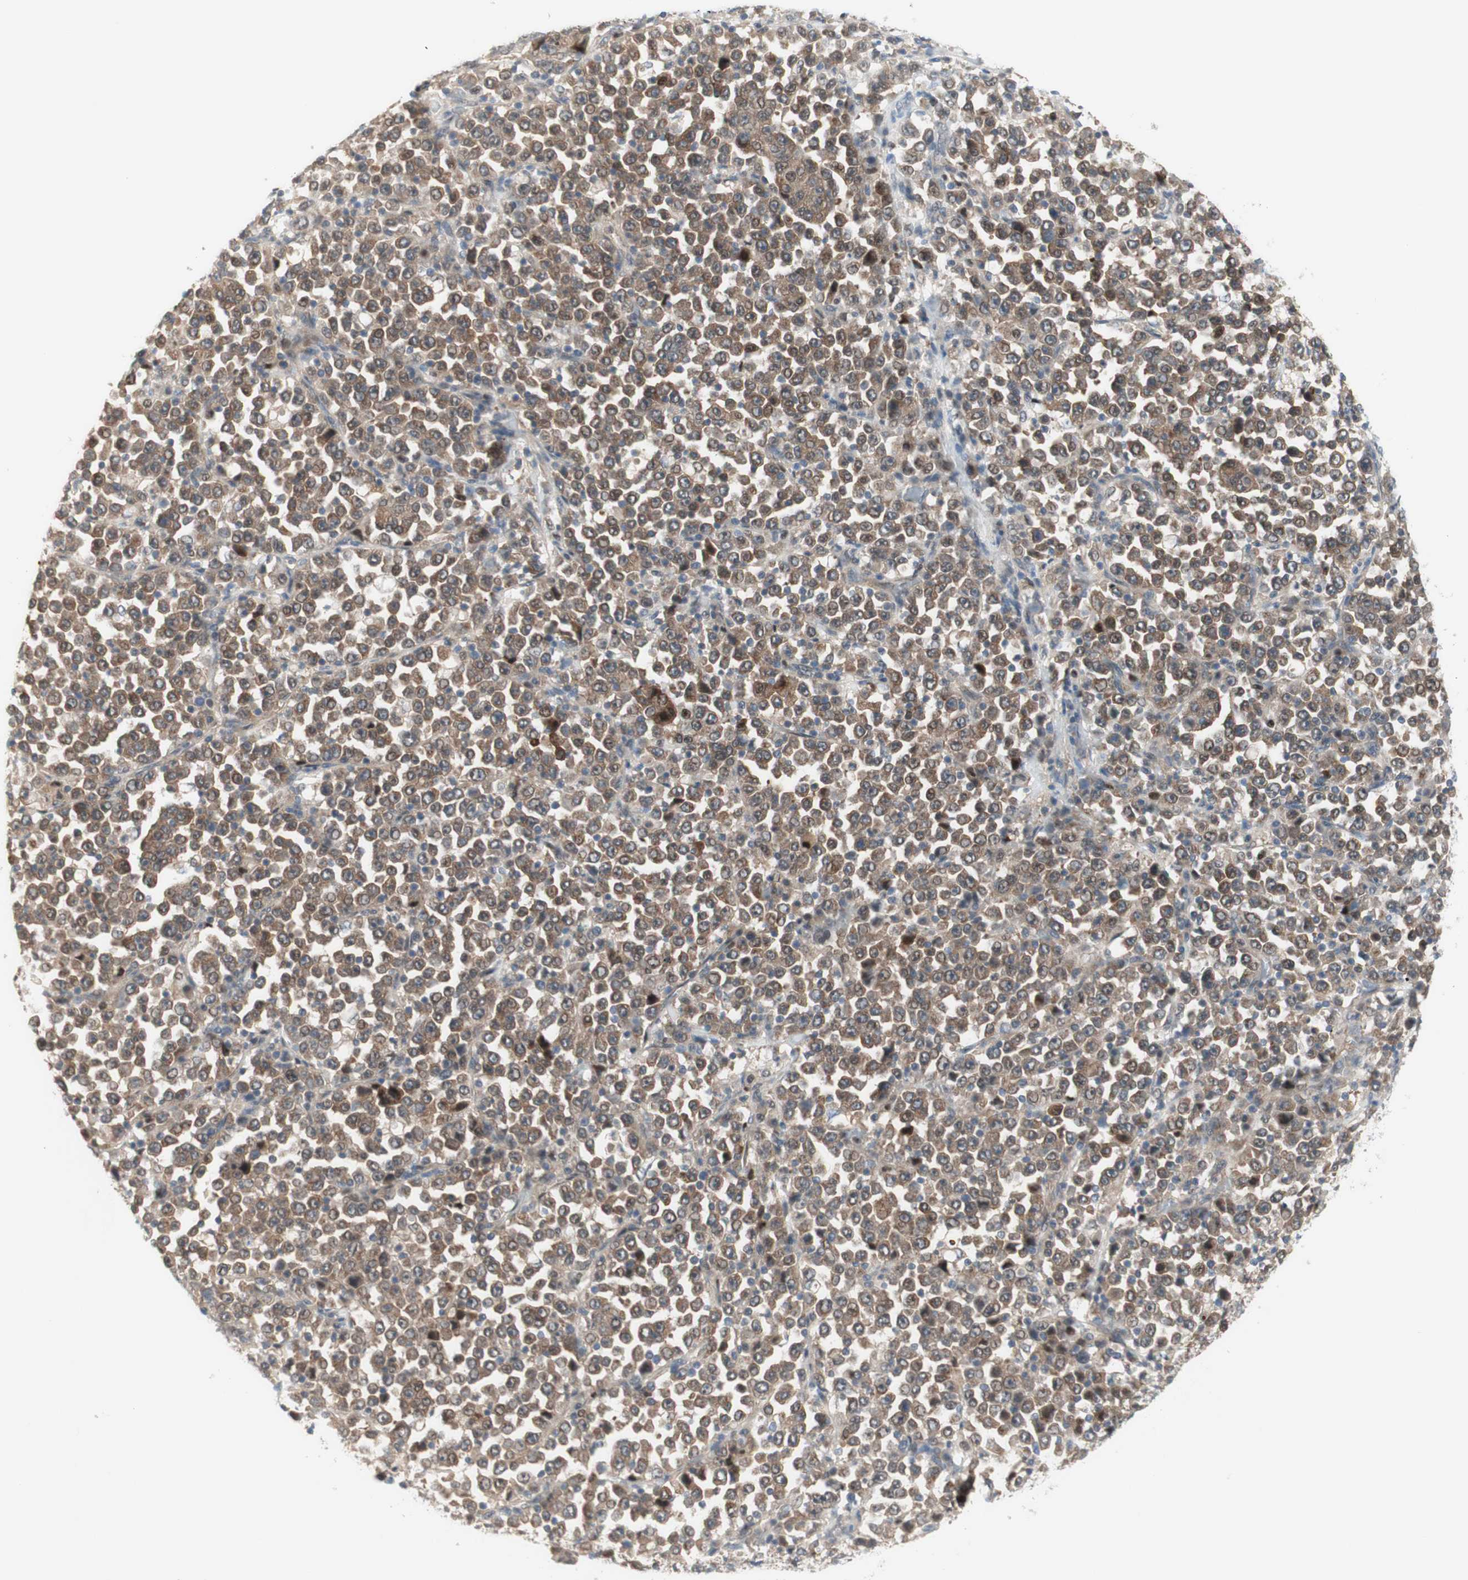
{"staining": {"intensity": "weak", "quantity": ">75%", "location": "cytoplasmic/membranous"}, "tissue": "stomach cancer", "cell_type": "Tumor cells", "image_type": "cancer", "snomed": [{"axis": "morphology", "description": "Normal tissue, NOS"}, {"axis": "morphology", "description": "Adenocarcinoma, NOS"}, {"axis": "topography", "description": "Stomach, upper"}, {"axis": "topography", "description": "Stomach"}], "caption": "Immunohistochemistry of human stomach cancer displays low levels of weak cytoplasmic/membranous positivity in about >75% of tumor cells.", "gene": "RFNG", "patient": {"sex": "male", "age": 59}}